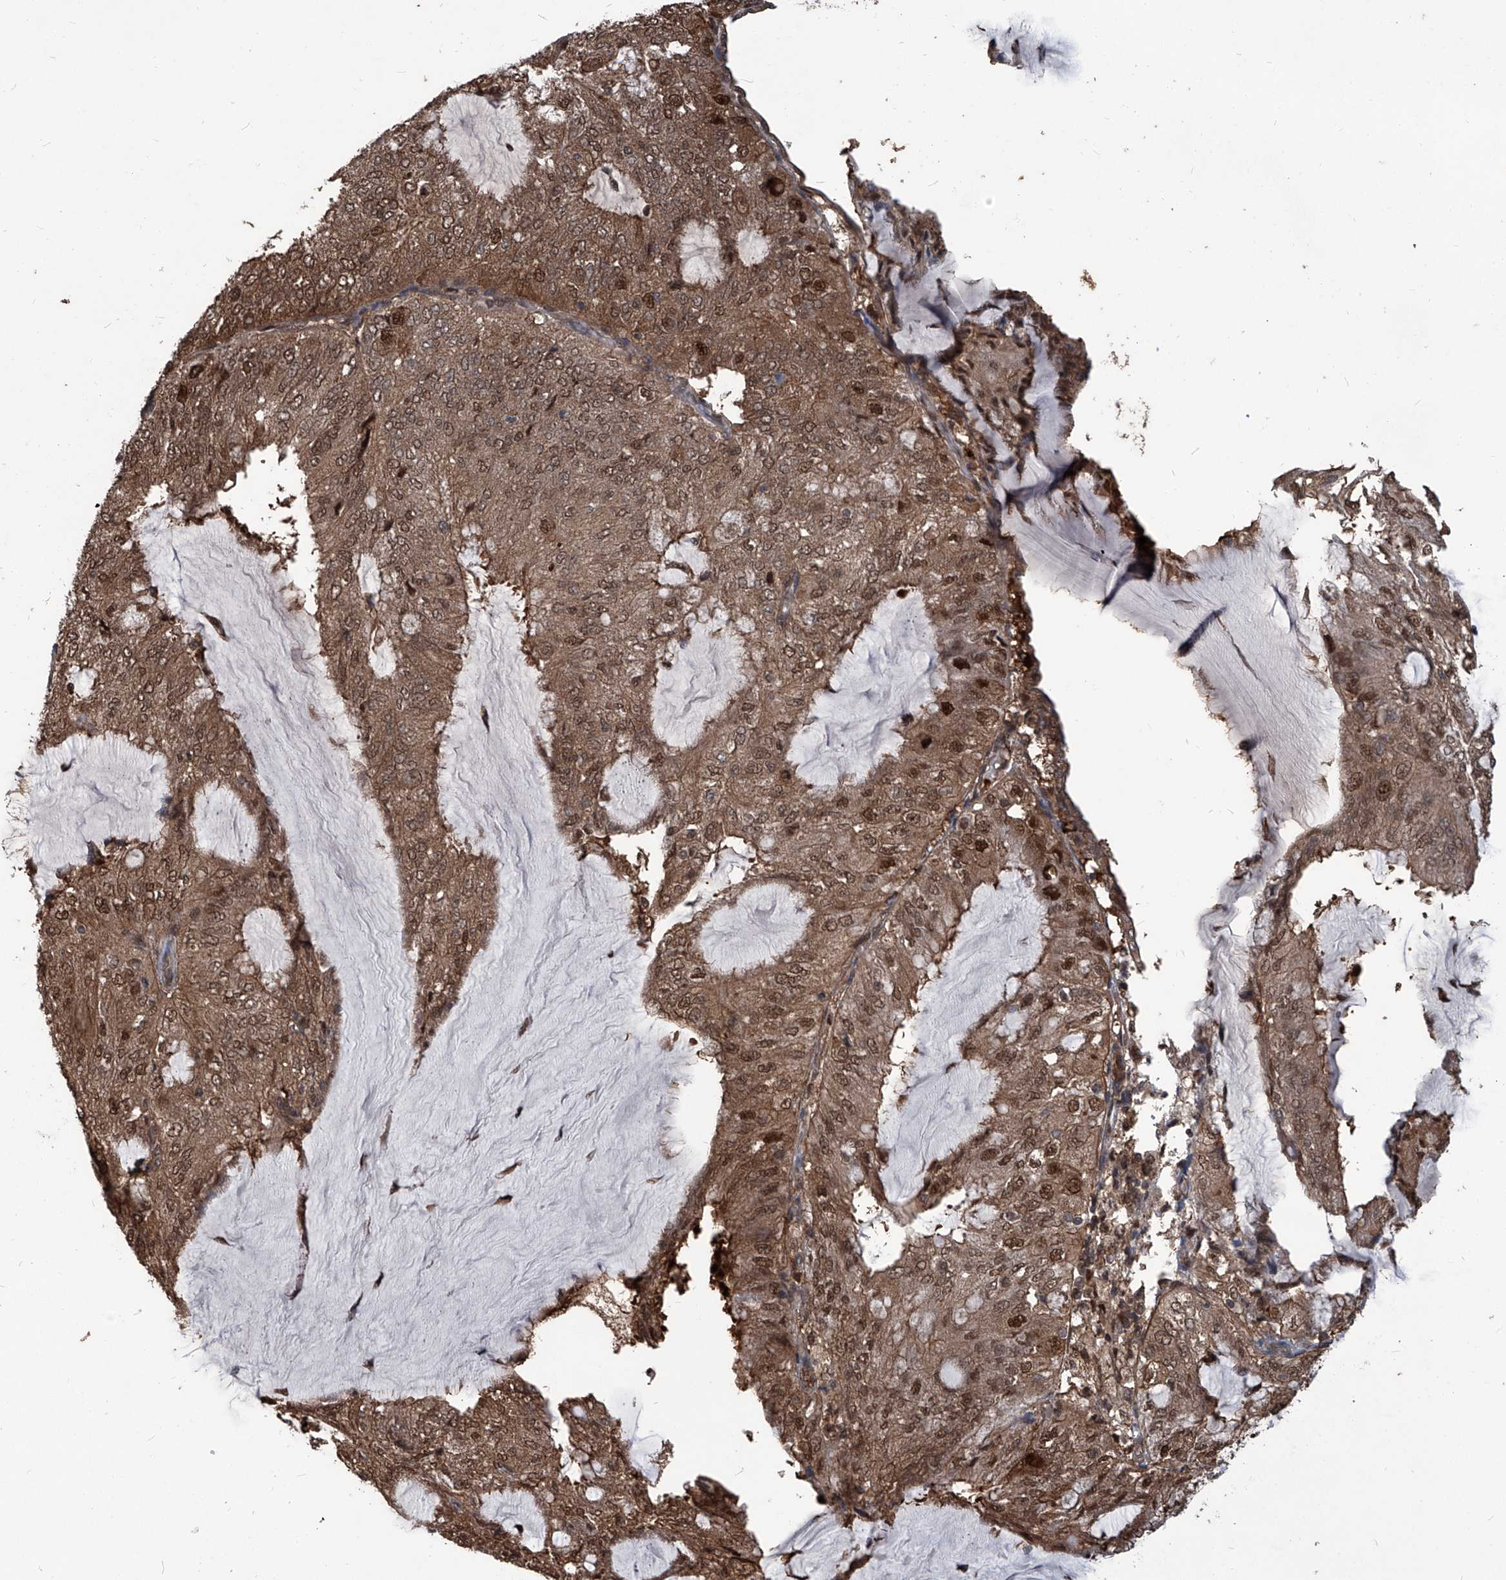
{"staining": {"intensity": "moderate", "quantity": ">75%", "location": "cytoplasmic/membranous,nuclear"}, "tissue": "endometrial cancer", "cell_type": "Tumor cells", "image_type": "cancer", "snomed": [{"axis": "morphology", "description": "Adenocarcinoma, NOS"}, {"axis": "topography", "description": "Endometrium"}], "caption": "Adenocarcinoma (endometrial) stained with a protein marker demonstrates moderate staining in tumor cells.", "gene": "PSMB1", "patient": {"sex": "female", "age": 81}}